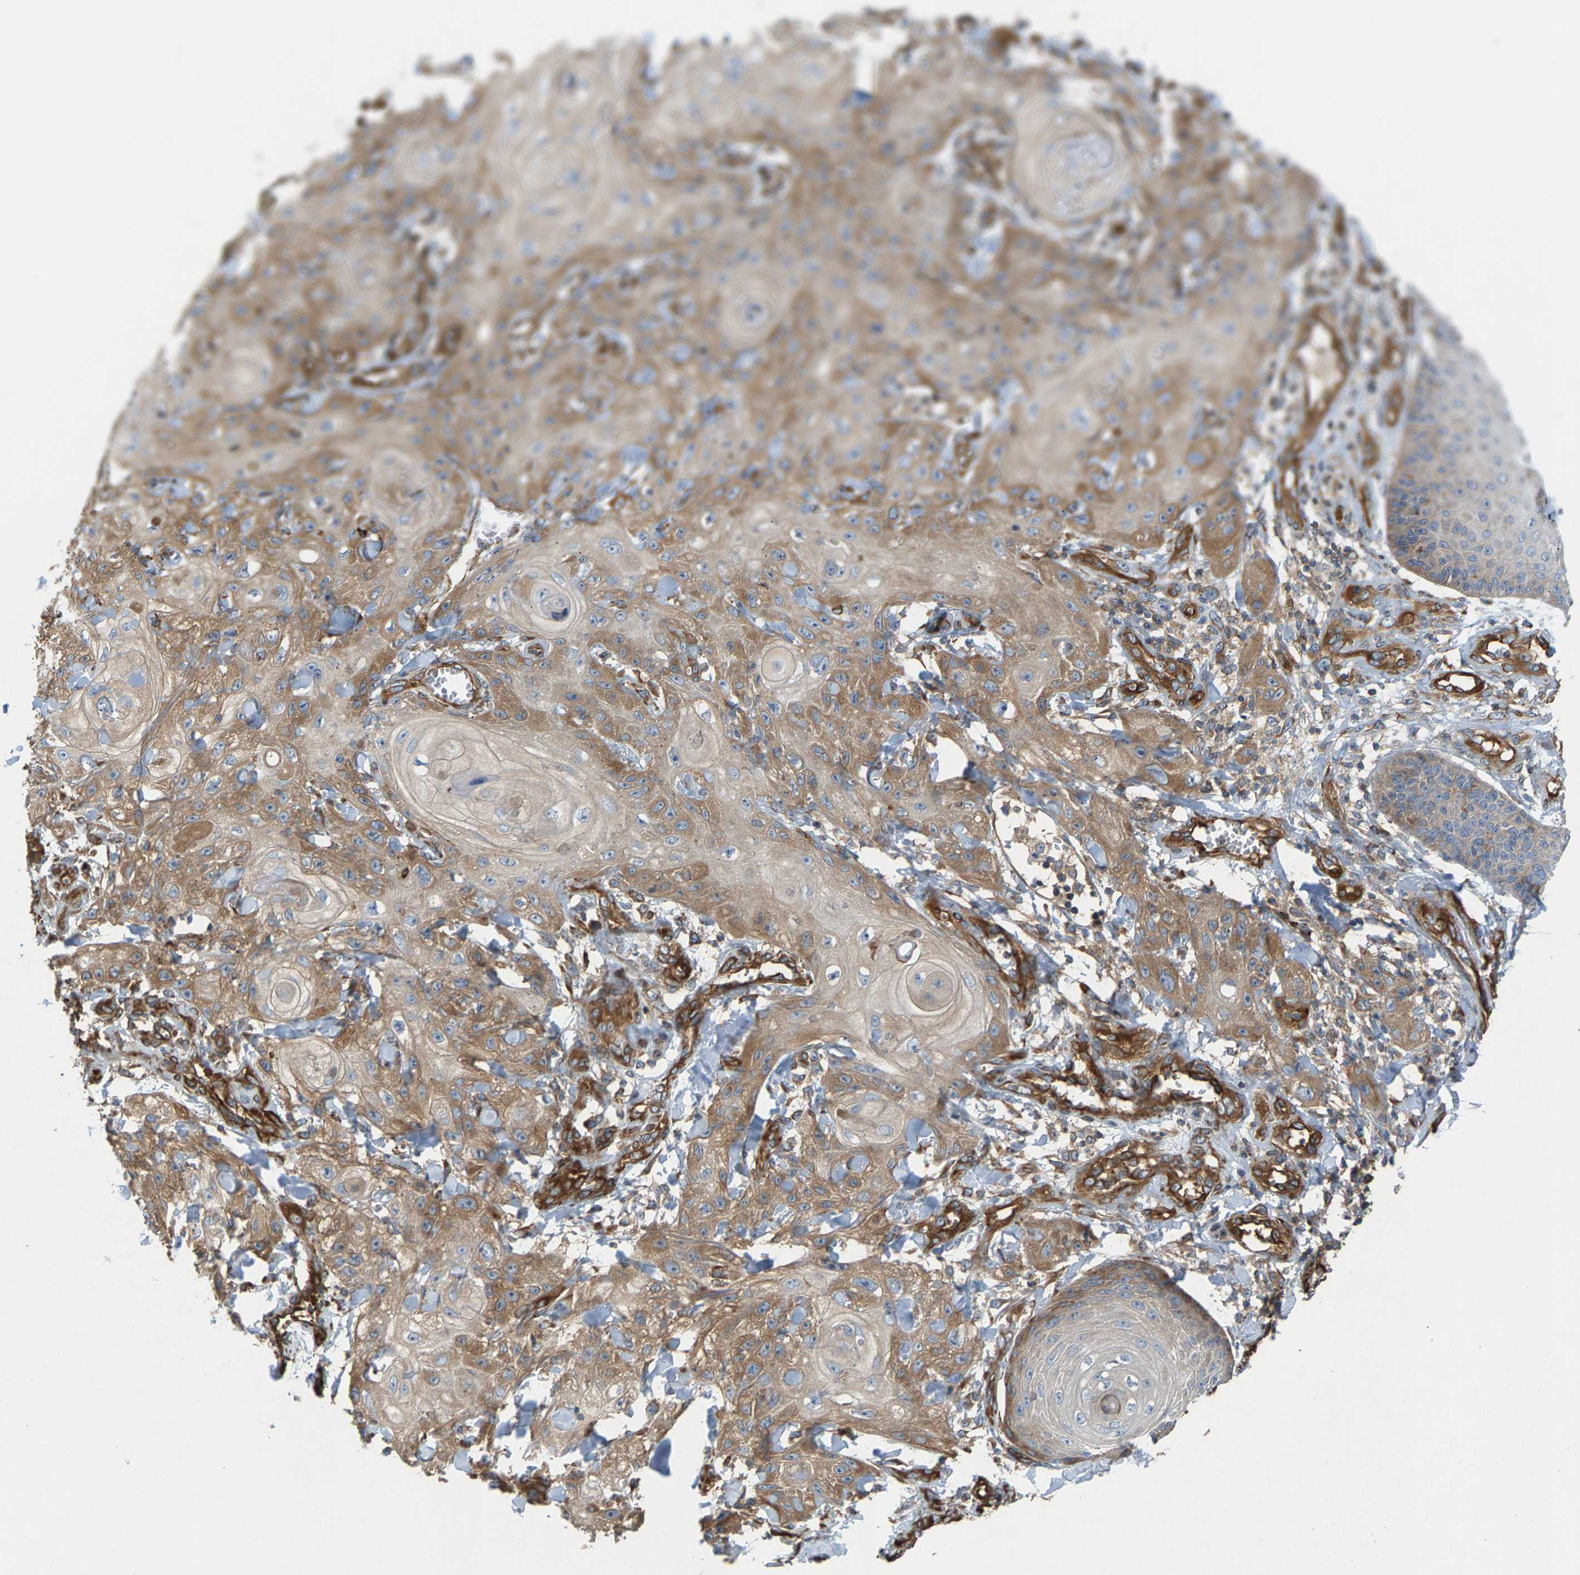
{"staining": {"intensity": "moderate", "quantity": ">75%", "location": "cytoplasmic/membranous"}, "tissue": "skin cancer", "cell_type": "Tumor cells", "image_type": "cancer", "snomed": [{"axis": "morphology", "description": "Squamous cell carcinoma, NOS"}, {"axis": "topography", "description": "Skin"}], "caption": "Brown immunohistochemical staining in human squamous cell carcinoma (skin) reveals moderate cytoplasmic/membranous positivity in about >75% of tumor cells.", "gene": "PDCL", "patient": {"sex": "male", "age": 74}}